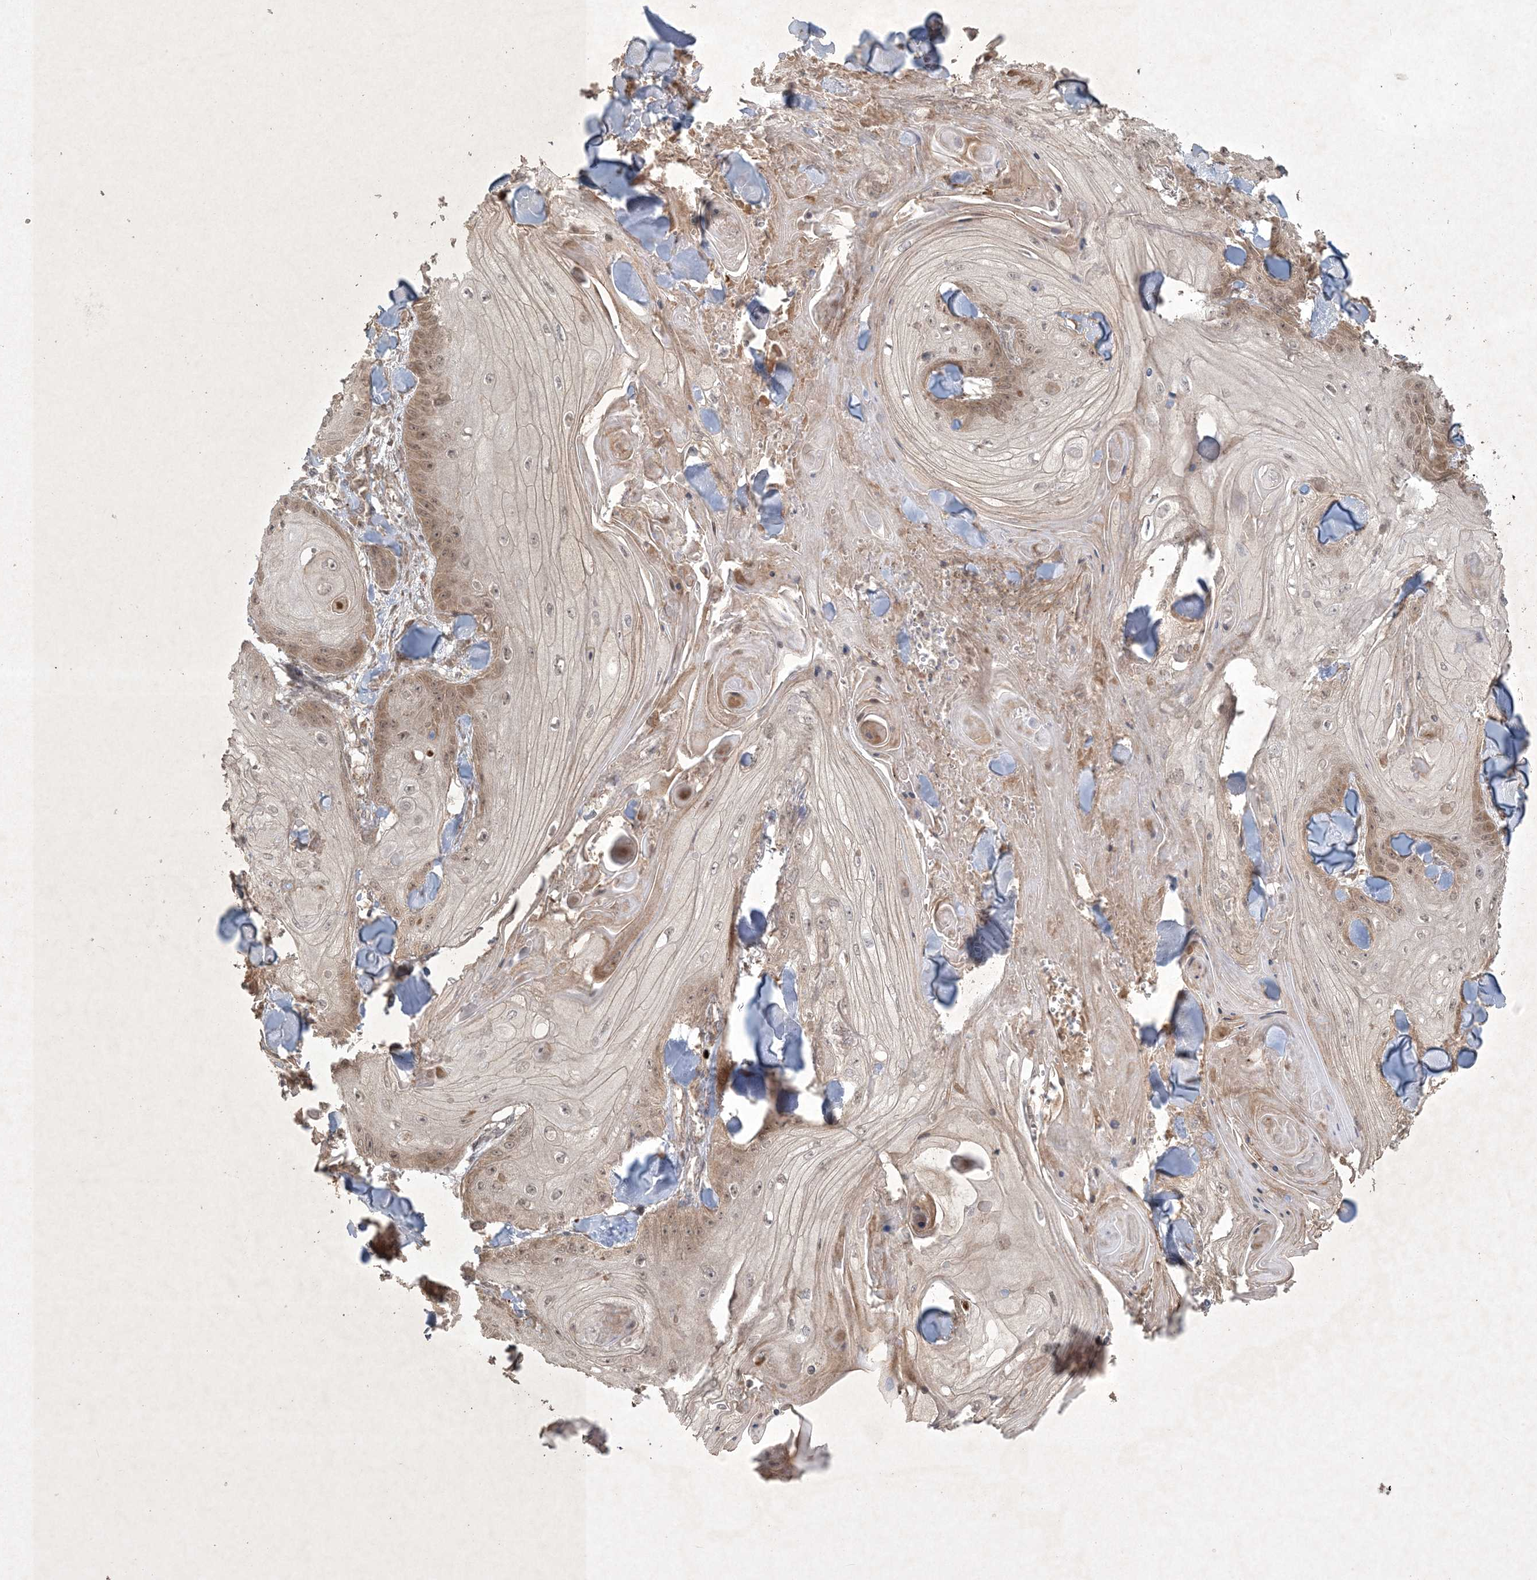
{"staining": {"intensity": "moderate", "quantity": "25%-75%", "location": "cytoplasmic/membranous,nuclear"}, "tissue": "skin cancer", "cell_type": "Tumor cells", "image_type": "cancer", "snomed": [{"axis": "morphology", "description": "Squamous cell carcinoma, NOS"}, {"axis": "topography", "description": "Skin"}], "caption": "This photomicrograph displays immunohistochemistry (IHC) staining of squamous cell carcinoma (skin), with medium moderate cytoplasmic/membranous and nuclear expression in about 25%-75% of tumor cells.", "gene": "NRBP2", "patient": {"sex": "male", "age": 74}}